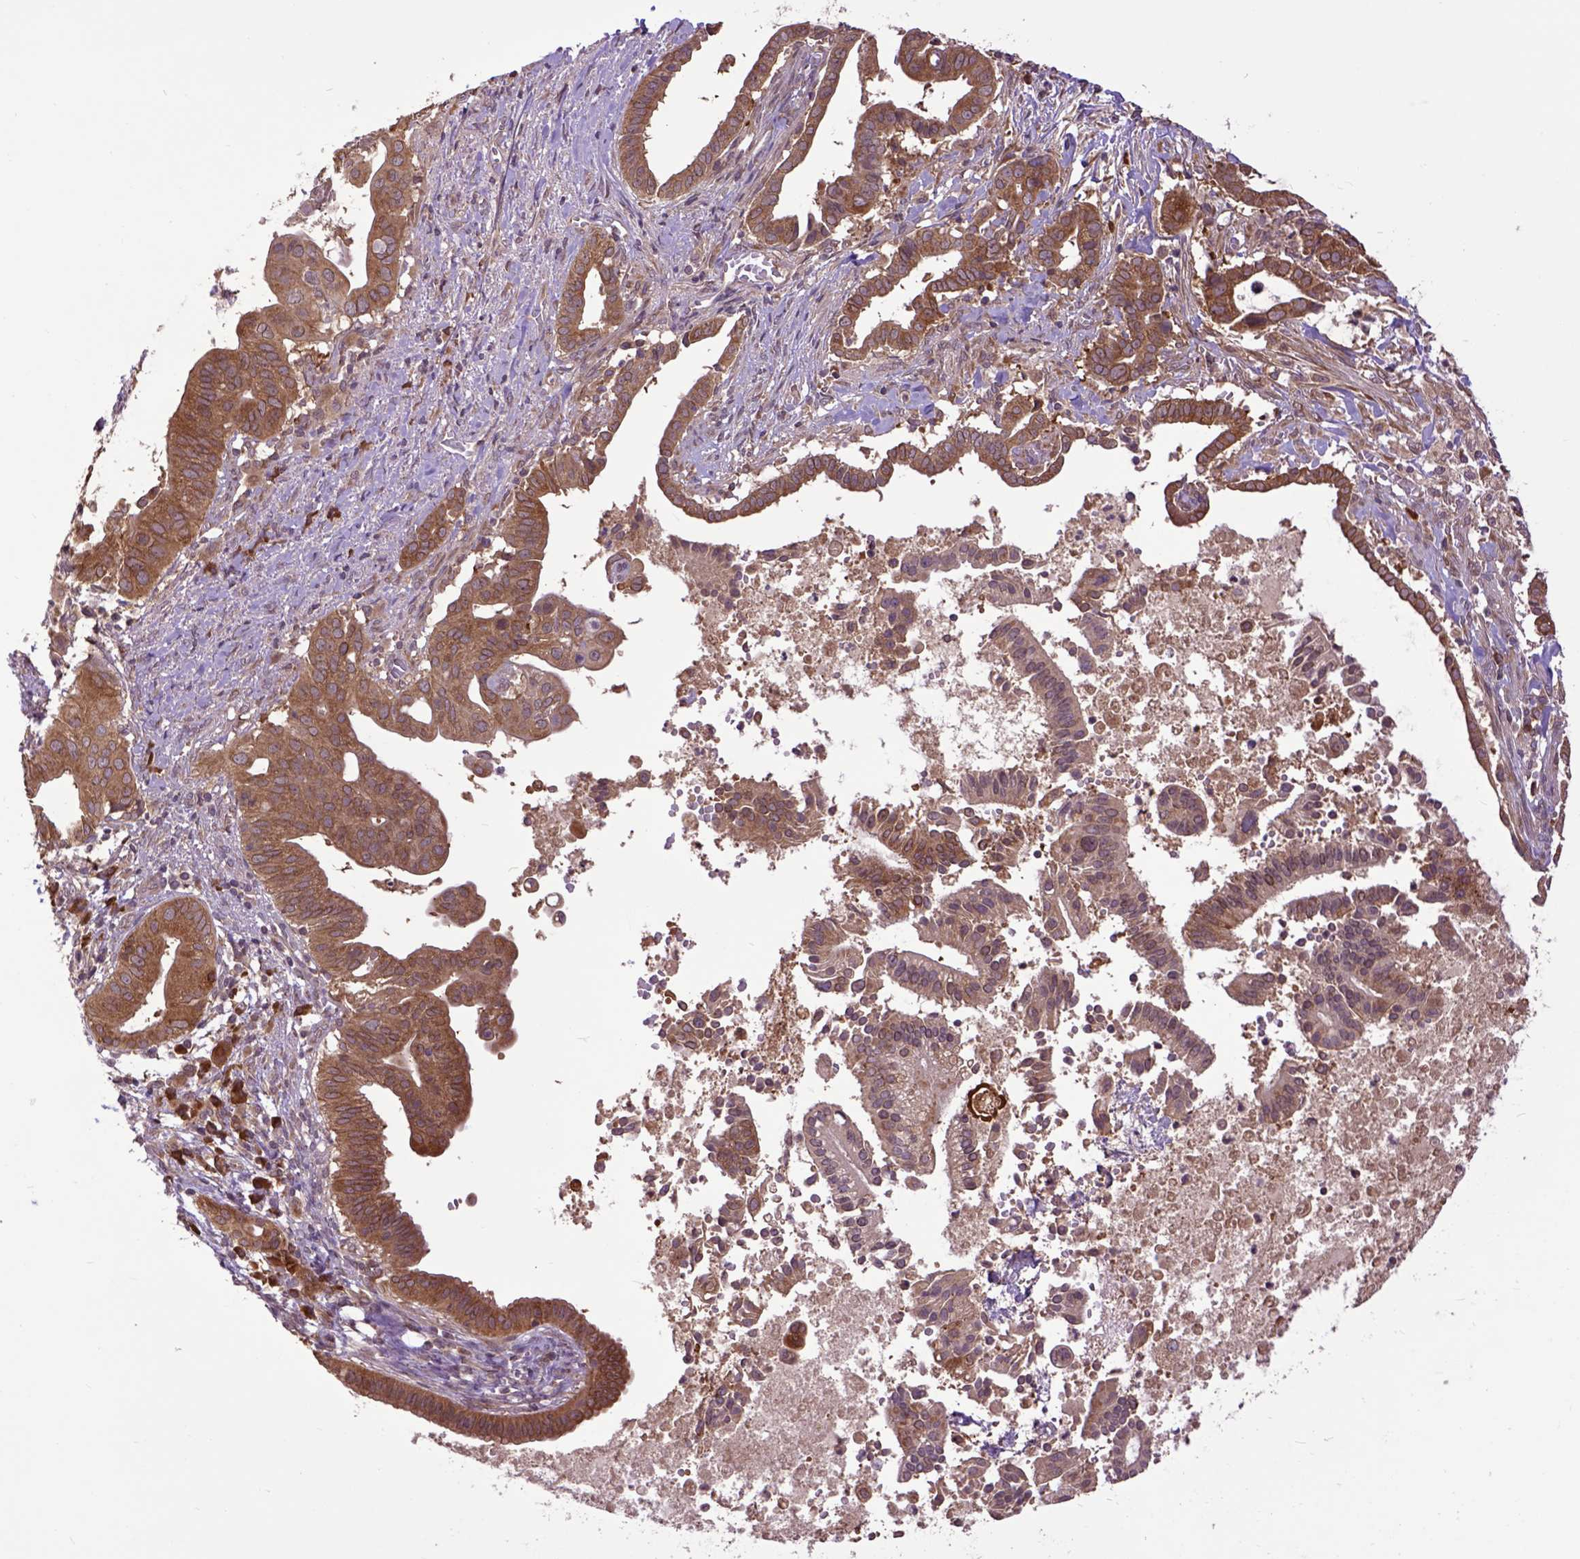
{"staining": {"intensity": "moderate", "quantity": ">75%", "location": "cytoplasmic/membranous"}, "tissue": "pancreatic cancer", "cell_type": "Tumor cells", "image_type": "cancer", "snomed": [{"axis": "morphology", "description": "Adenocarcinoma, NOS"}, {"axis": "topography", "description": "Pancreas"}], "caption": "Immunohistochemical staining of adenocarcinoma (pancreatic) shows medium levels of moderate cytoplasmic/membranous protein positivity in about >75% of tumor cells.", "gene": "ARL1", "patient": {"sex": "male", "age": 61}}